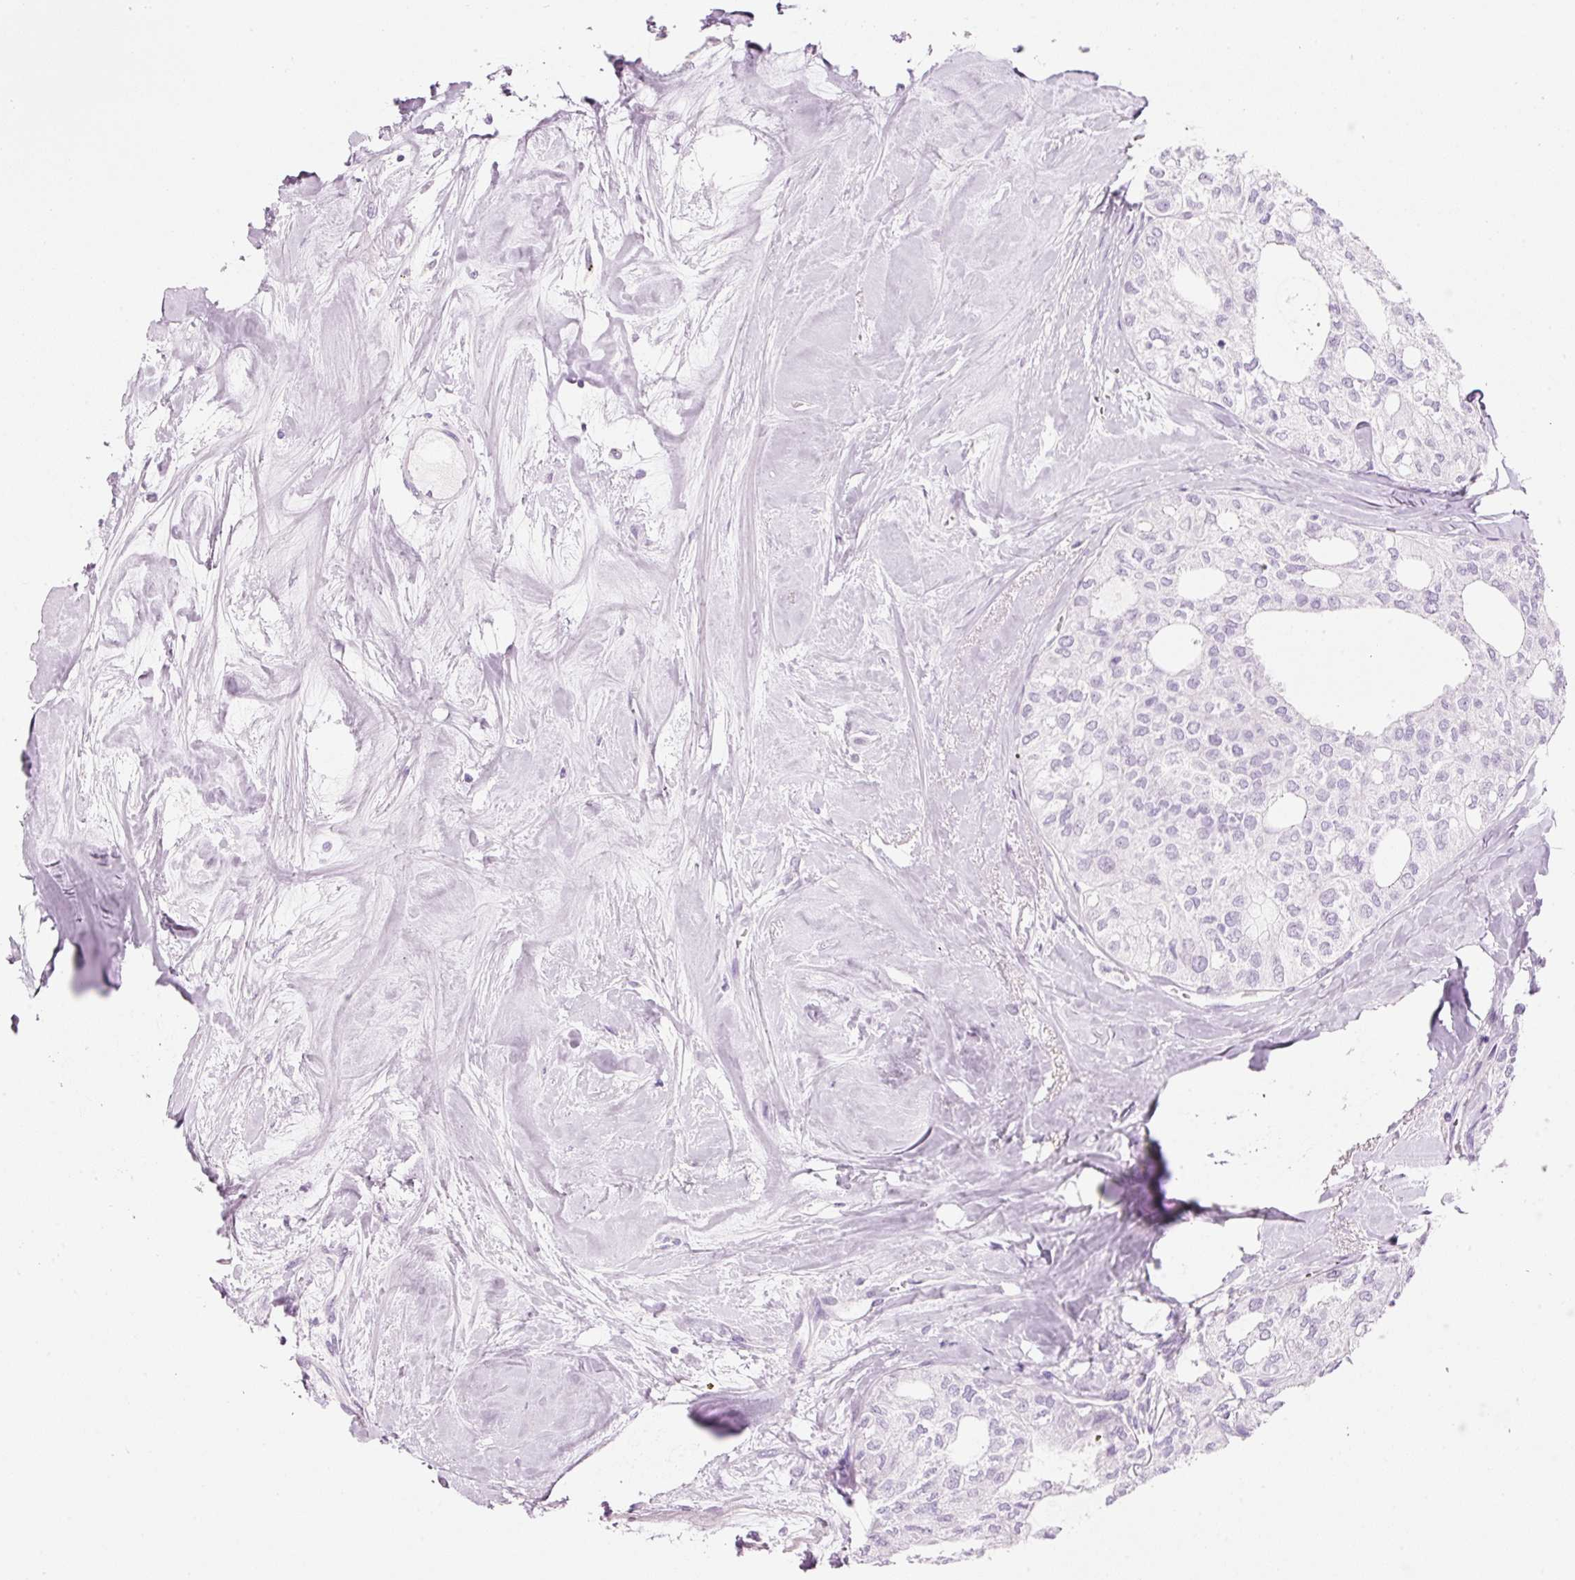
{"staining": {"intensity": "negative", "quantity": "none", "location": "none"}, "tissue": "thyroid cancer", "cell_type": "Tumor cells", "image_type": "cancer", "snomed": [{"axis": "morphology", "description": "Follicular adenoma carcinoma, NOS"}, {"axis": "topography", "description": "Thyroid gland"}], "caption": "The histopathology image displays no staining of tumor cells in thyroid cancer (follicular adenoma carcinoma).", "gene": "CMA1", "patient": {"sex": "male", "age": 75}}